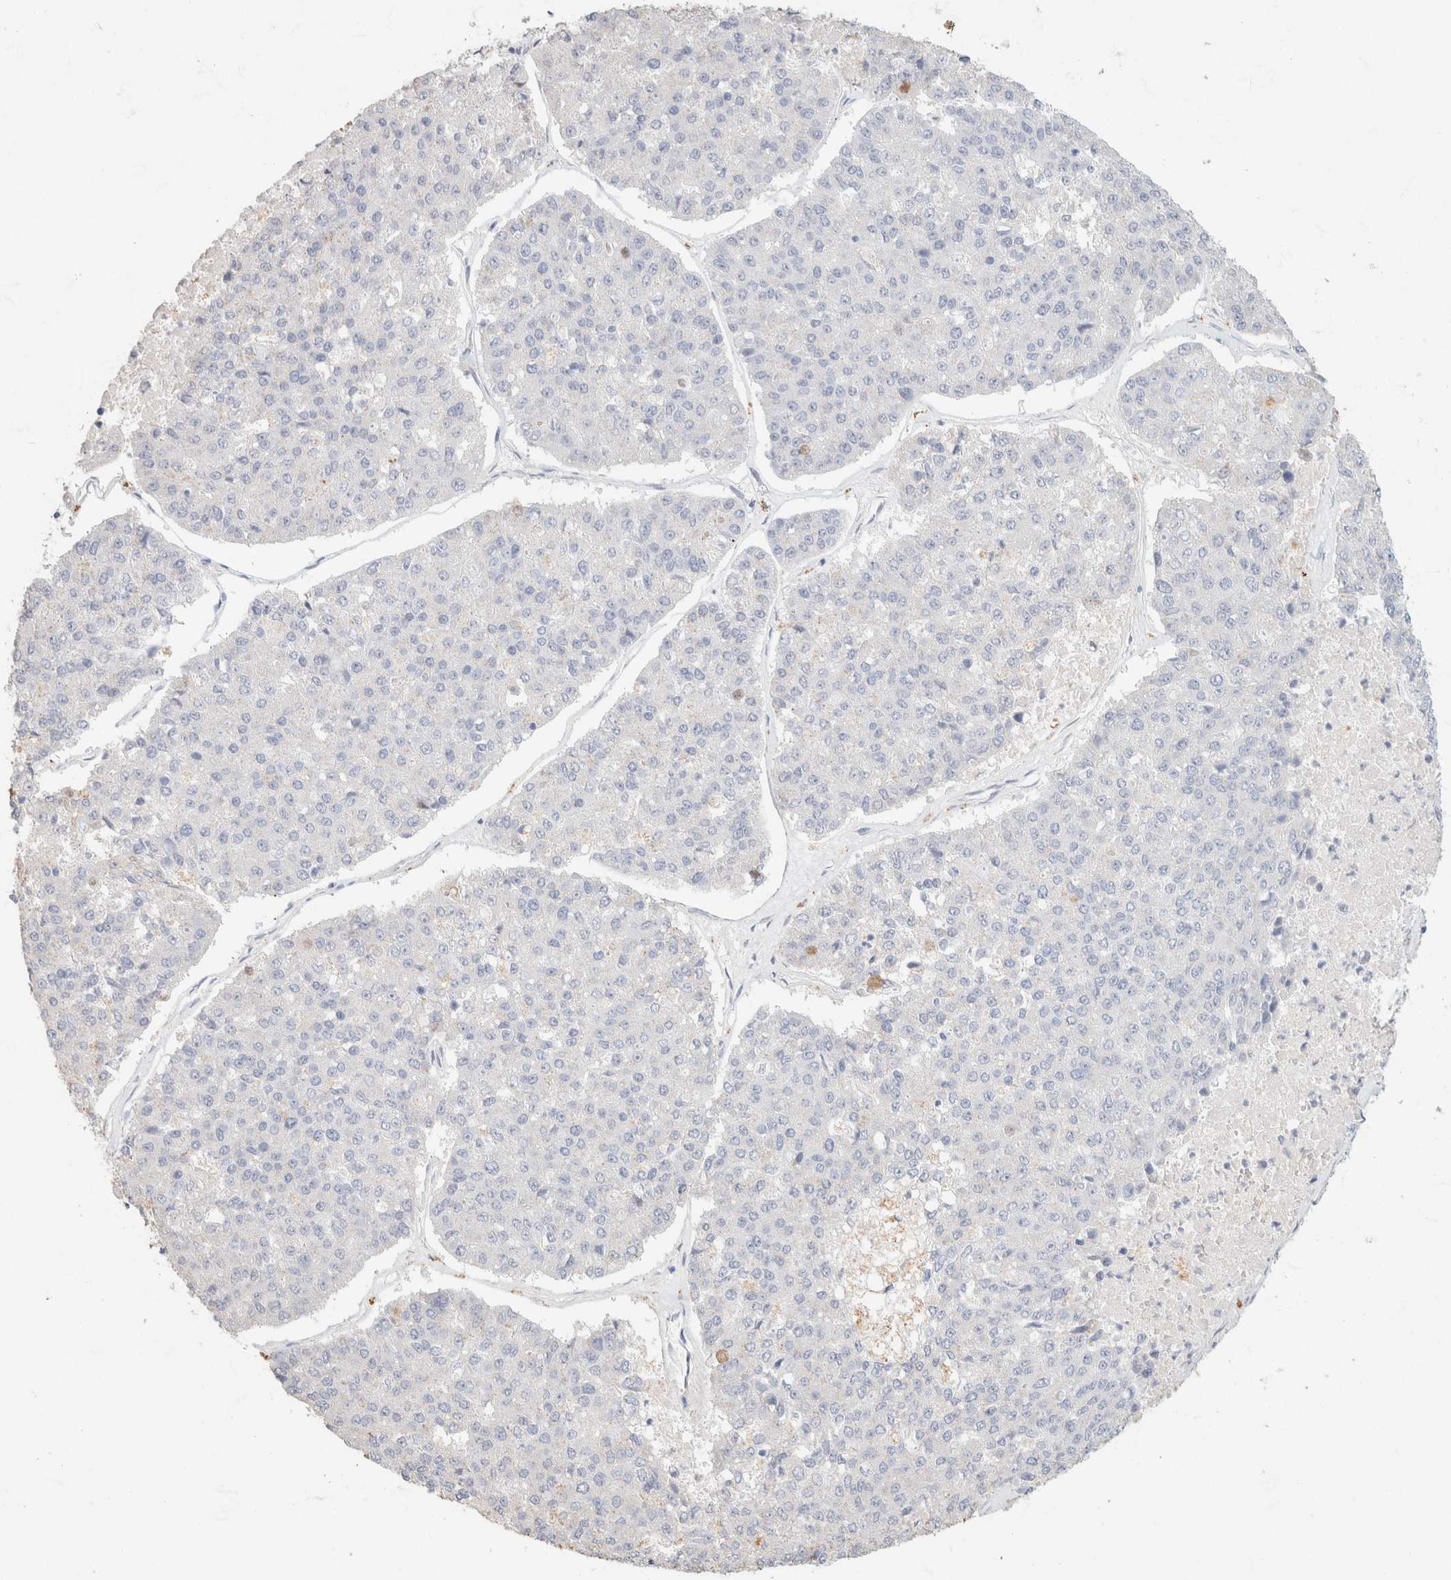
{"staining": {"intensity": "negative", "quantity": "none", "location": "none"}, "tissue": "pancreatic cancer", "cell_type": "Tumor cells", "image_type": "cancer", "snomed": [{"axis": "morphology", "description": "Adenocarcinoma, NOS"}, {"axis": "topography", "description": "Pancreas"}], "caption": "An immunohistochemistry (IHC) histopathology image of pancreatic adenocarcinoma is shown. There is no staining in tumor cells of pancreatic adenocarcinoma.", "gene": "CA12", "patient": {"sex": "male", "age": 50}}